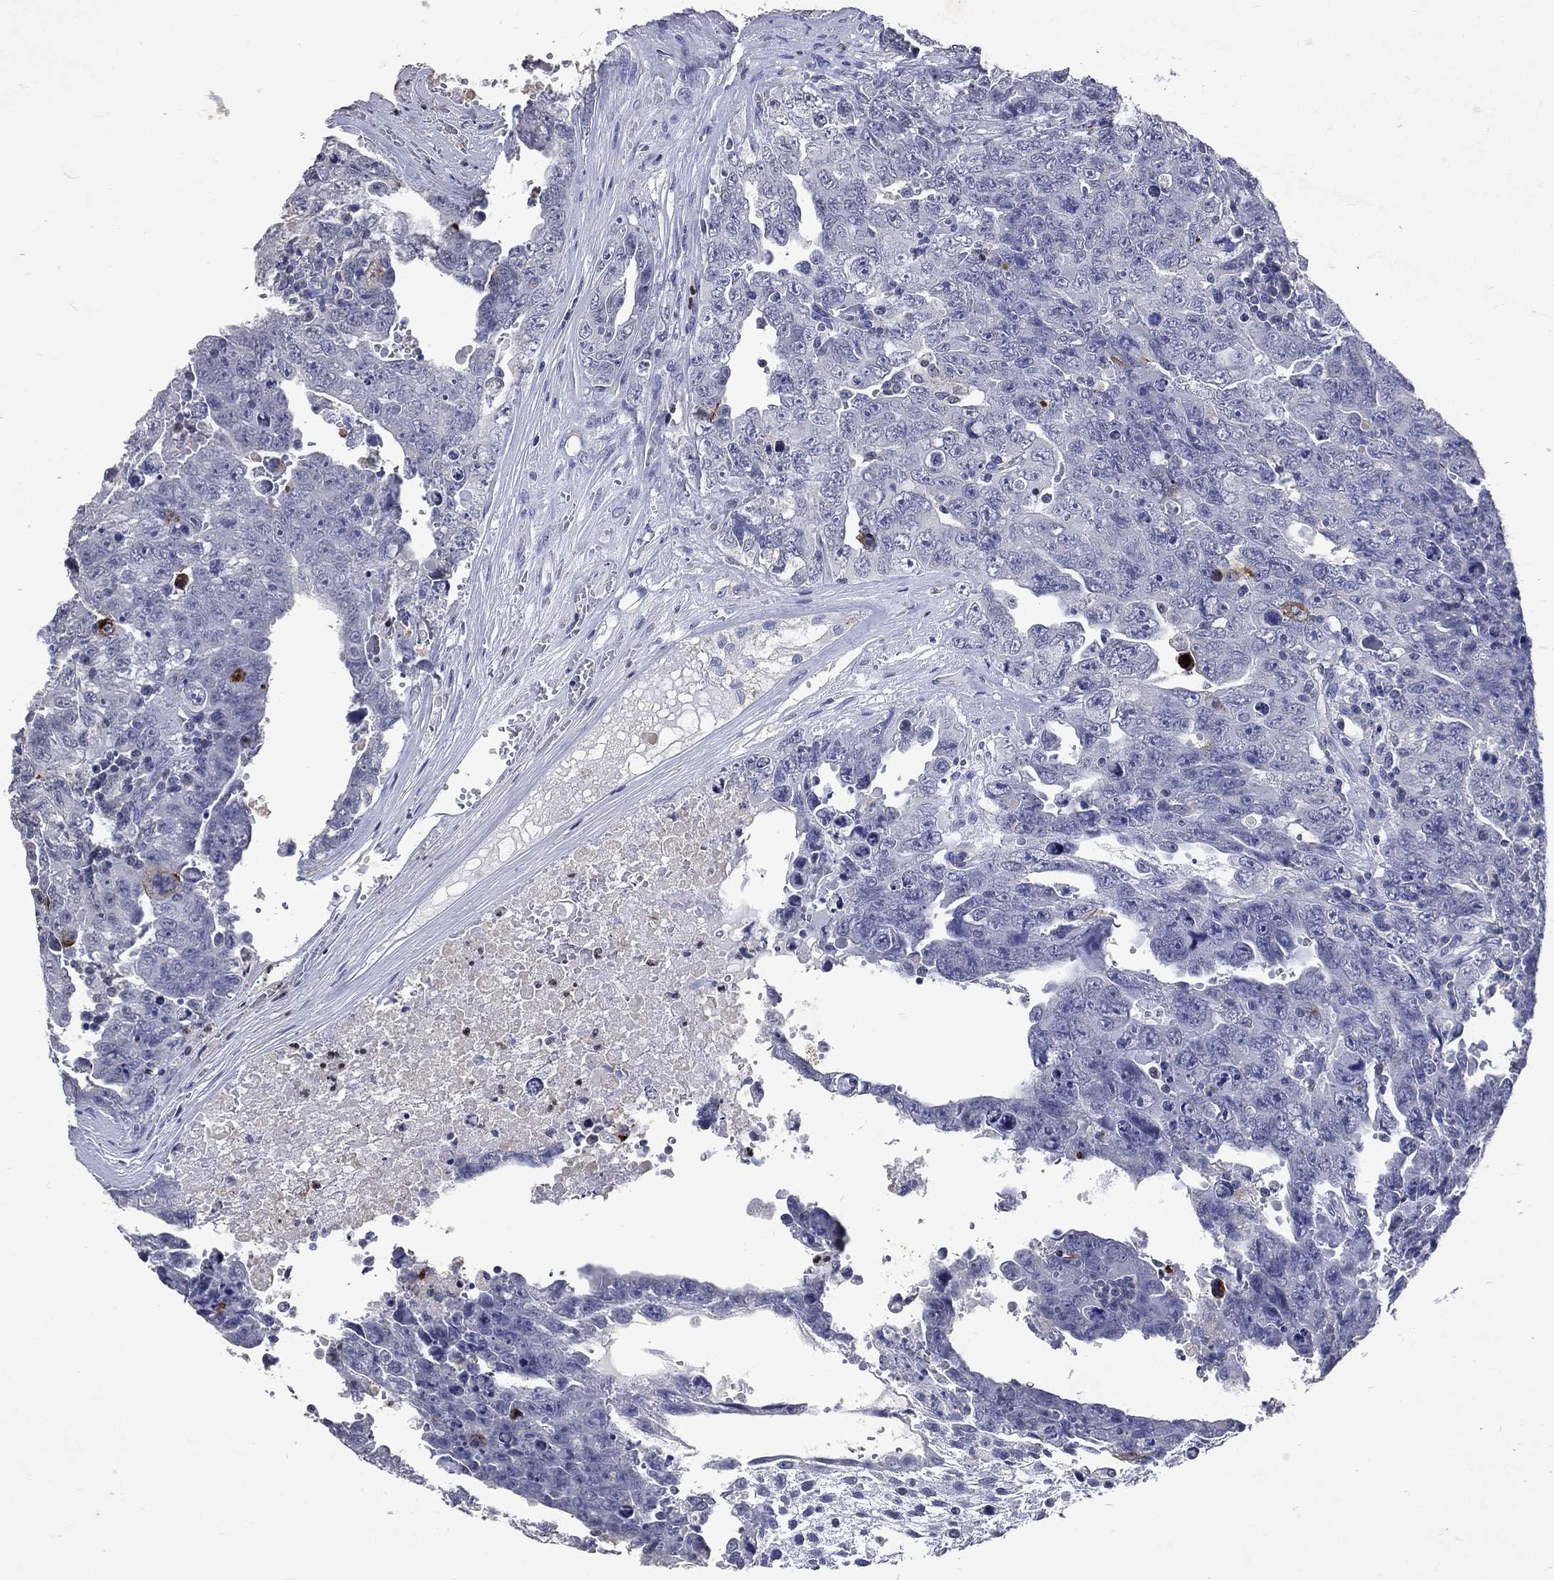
{"staining": {"intensity": "negative", "quantity": "none", "location": "none"}, "tissue": "testis cancer", "cell_type": "Tumor cells", "image_type": "cancer", "snomed": [{"axis": "morphology", "description": "Carcinoma, Embryonal, NOS"}, {"axis": "topography", "description": "Testis"}], "caption": "A micrograph of testis cancer (embryonal carcinoma) stained for a protein exhibits no brown staining in tumor cells.", "gene": "SLC34A2", "patient": {"sex": "male", "age": 24}}